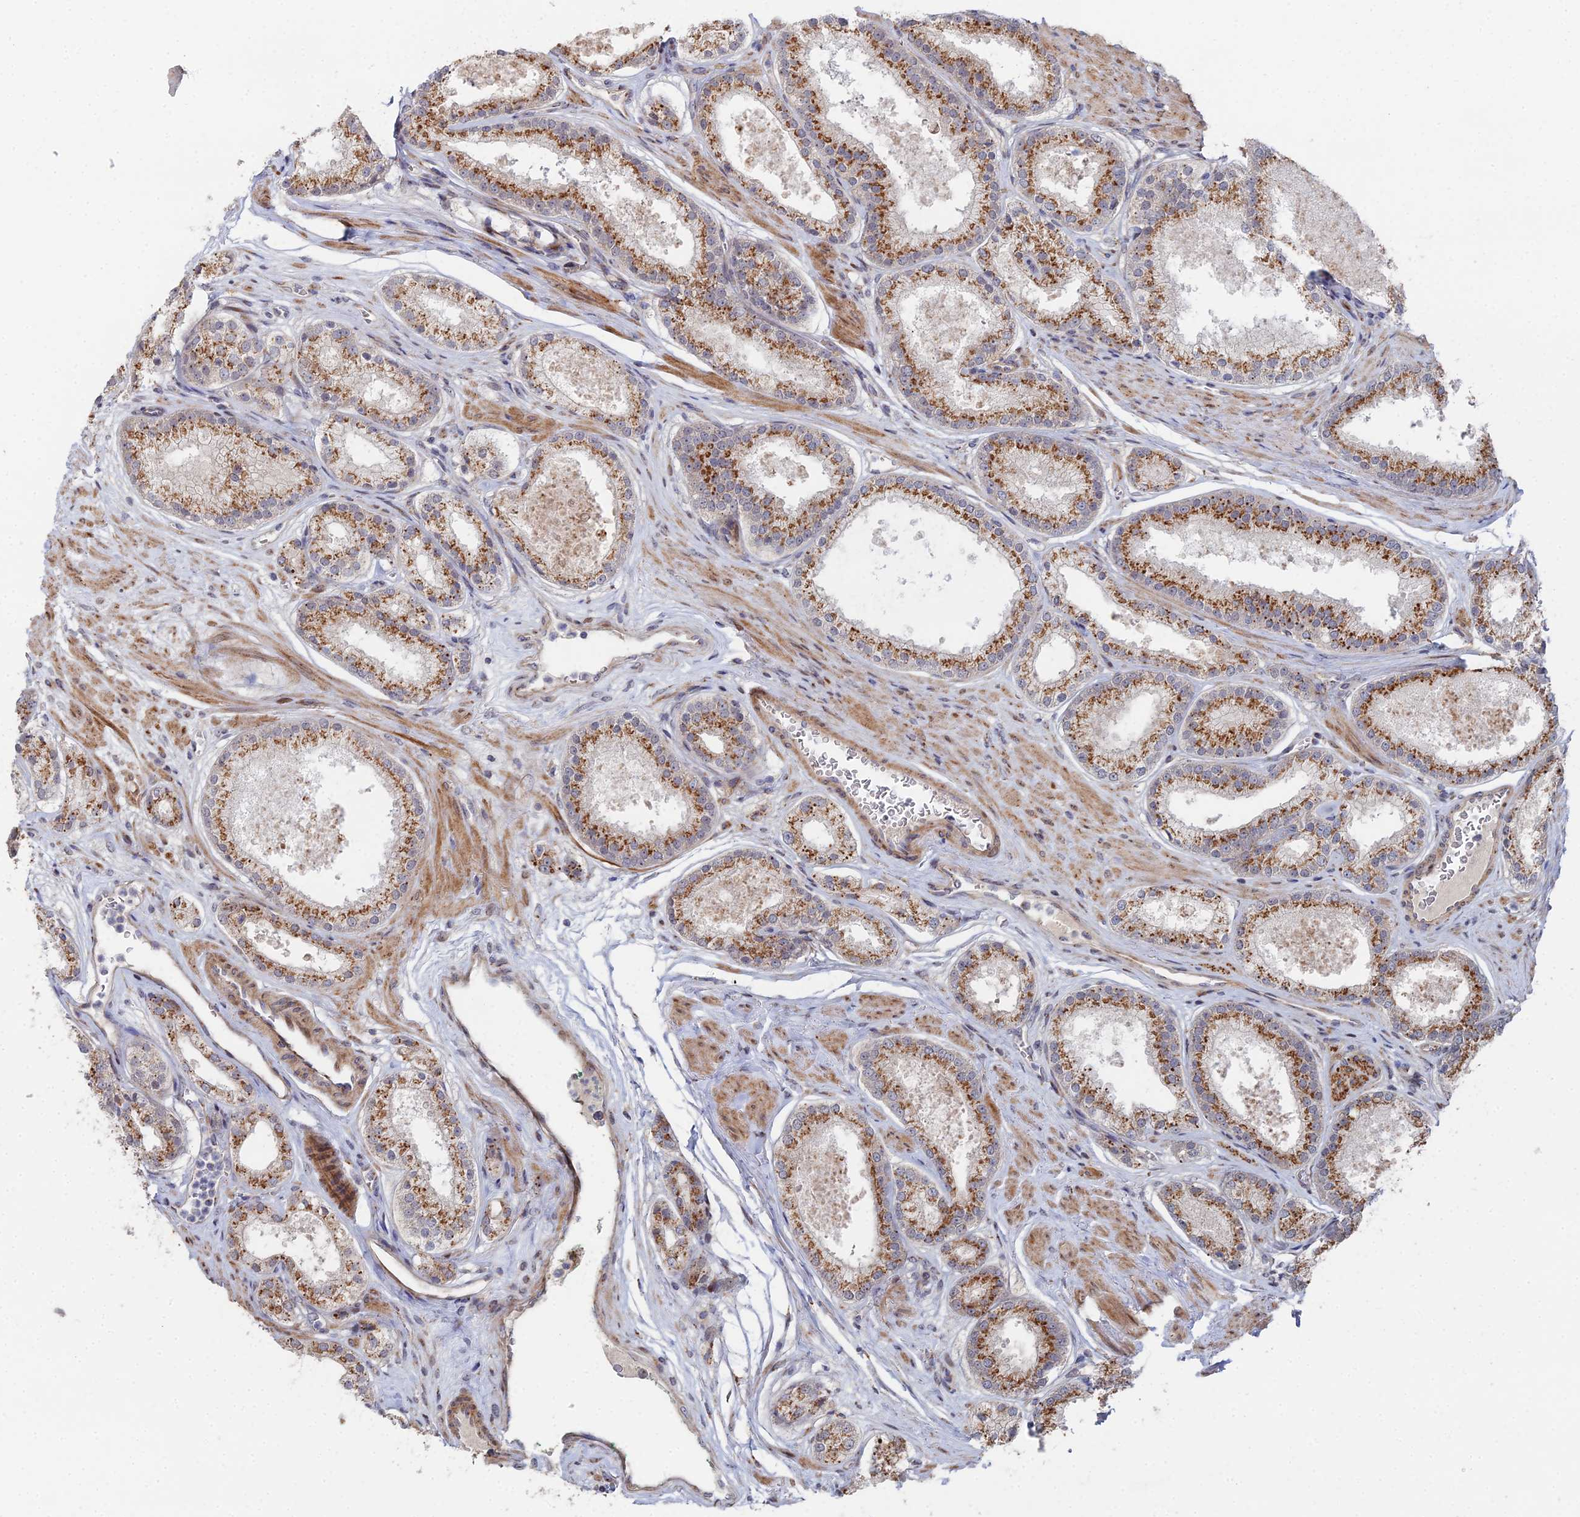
{"staining": {"intensity": "strong", "quantity": "25%-75%", "location": "cytoplasmic/membranous"}, "tissue": "prostate cancer", "cell_type": "Tumor cells", "image_type": "cancer", "snomed": [{"axis": "morphology", "description": "Adenocarcinoma, Low grade"}, {"axis": "topography", "description": "Prostate"}], "caption": "A high amount of strong cytoplasmic/membranous expression is appreciated in approximately 25%-75% of tumor cells in low-grade adenocarcinoma (prostate) tissue.", "gene": "SGMS1", "patient": {"sex": "male", "age": 59}}